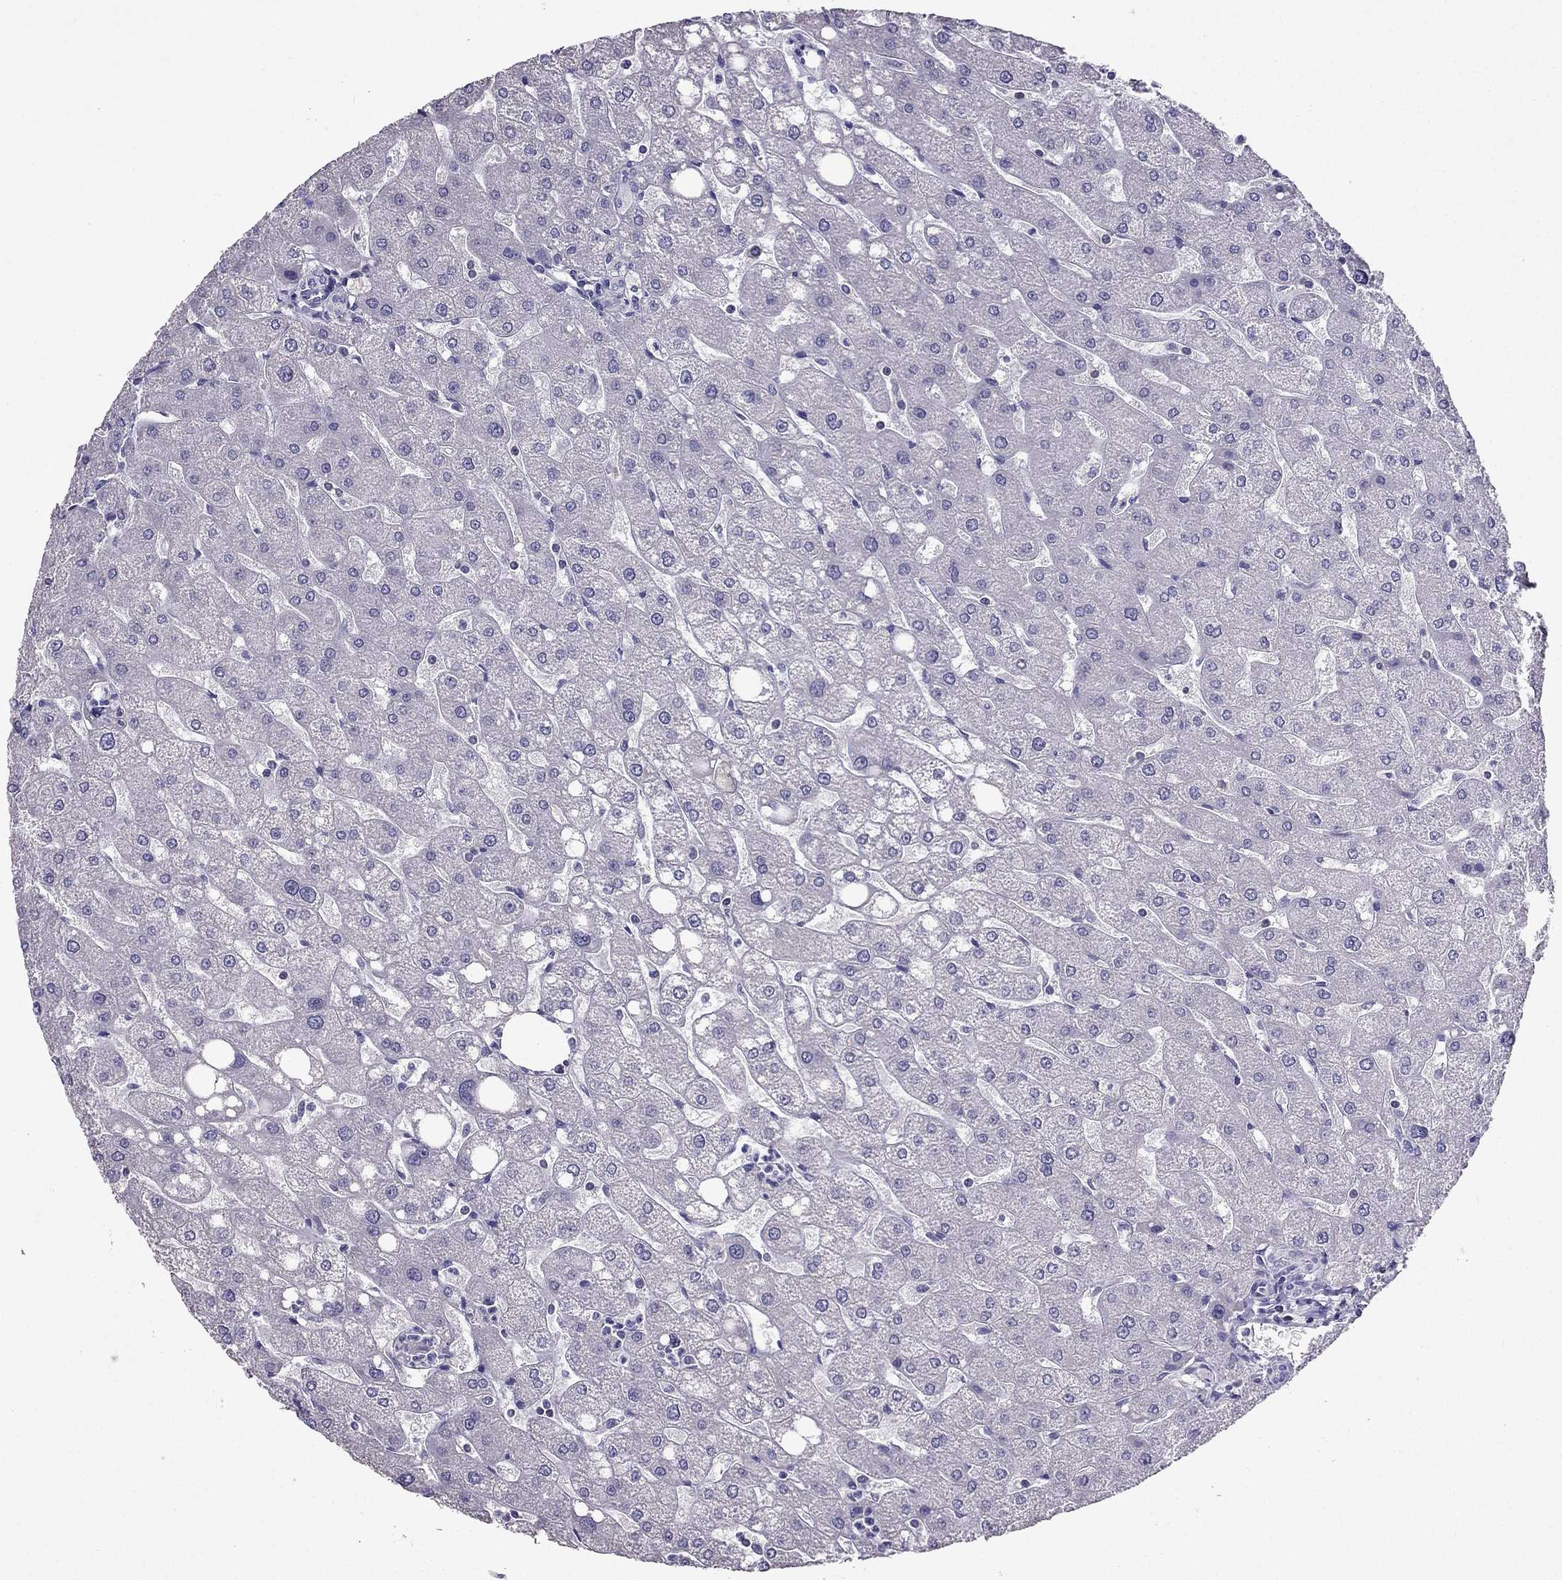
{"staining": {"intensity": "negative", "quantity": "none", "location": "none"}, "tissue": "liver", "cell_type": "Cholangiocytes", "image_type": "normal", "snomed": [{"axis": "morphology", "description": "Normal tissue, NOS"}, {"axis": "topography", "description": "Liver"}], "caption": "A photomicrograph of liver stained for a protein exhibits no brown staining in cholangiocytes. Brightfield microscopy of immunohistochemistry stained with DAB (3,3'-diaminobenzidine) (brown) and hematoxylin (blue), captured at high magnification.", "gene": "AAK1", "patient": {"sex": "male", "age": 67}}